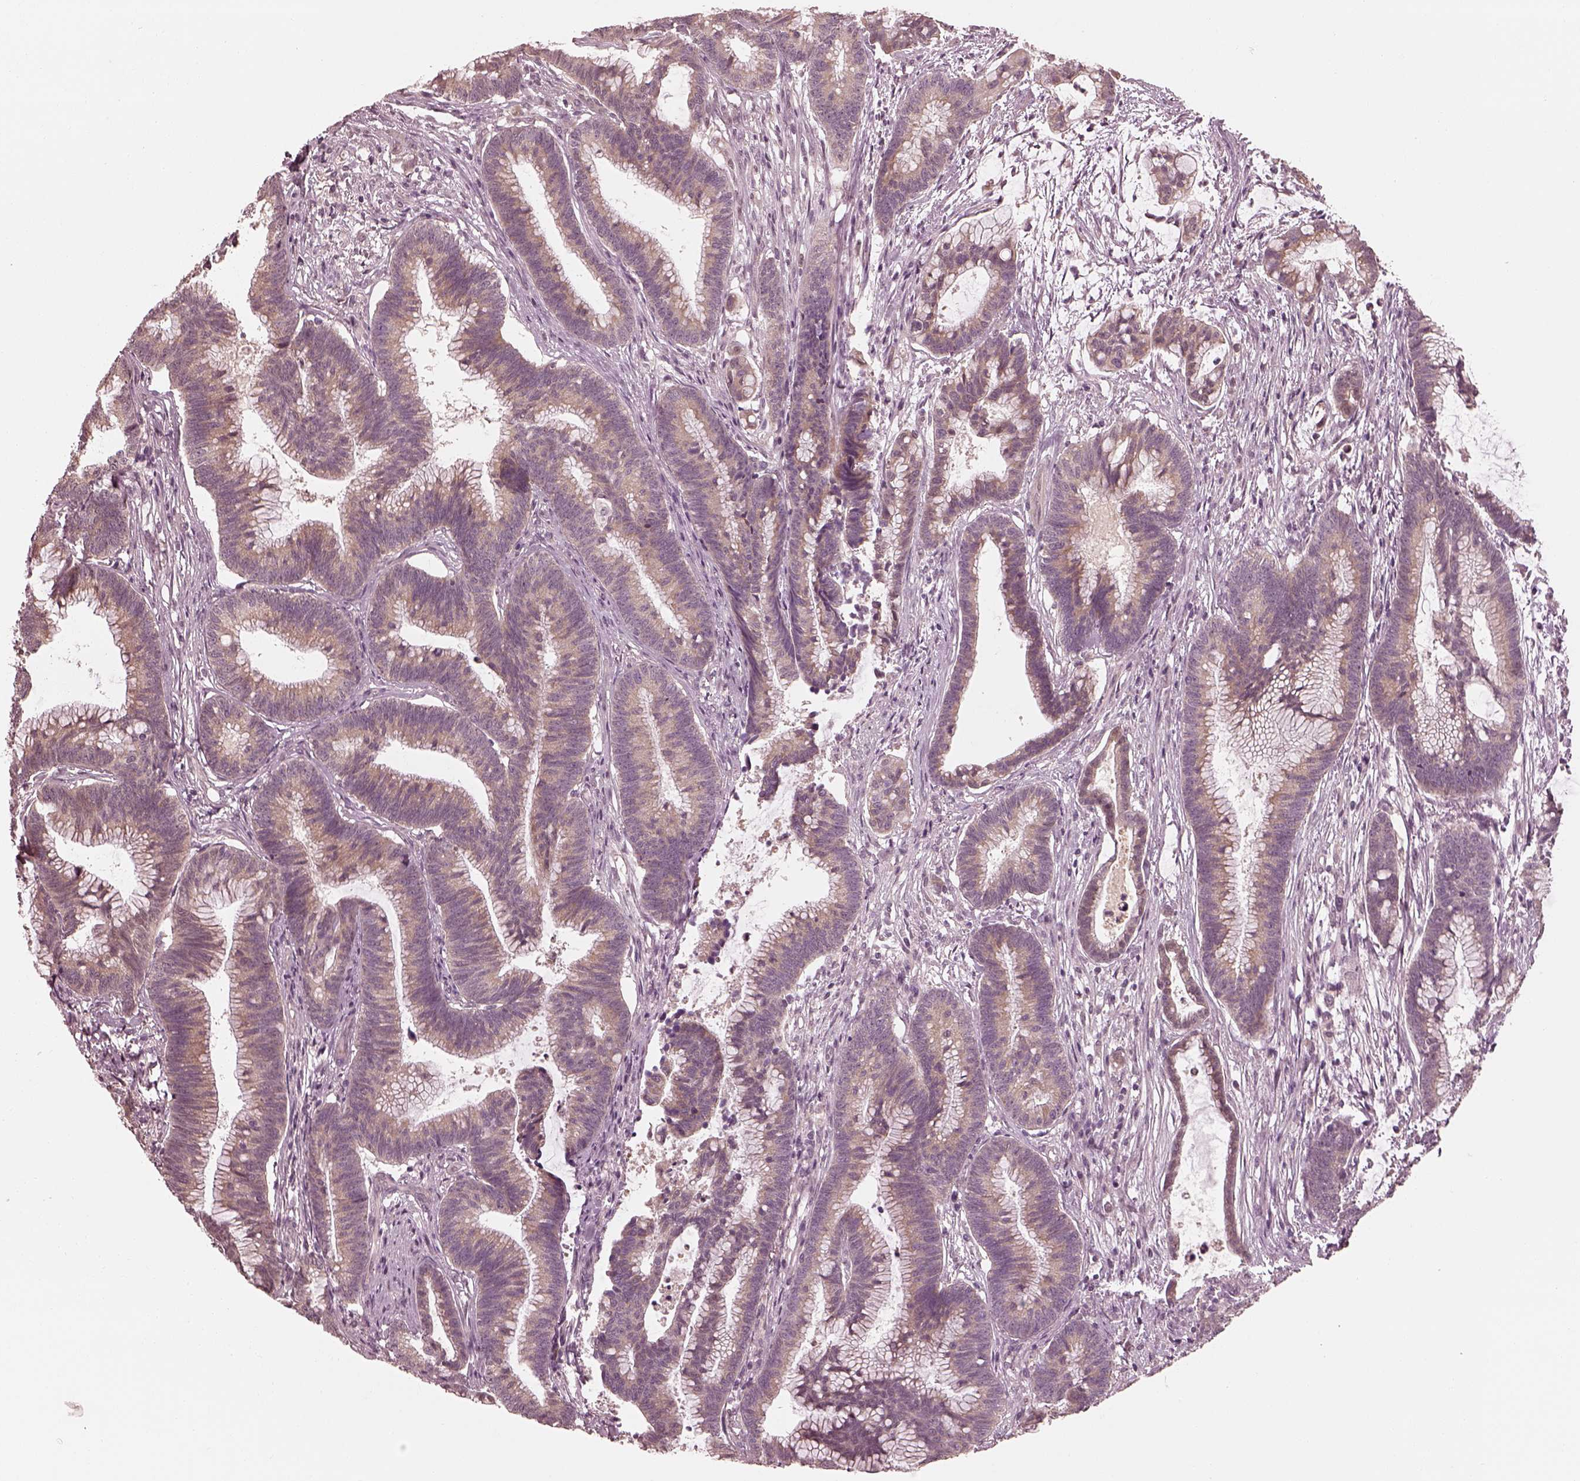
{"staining": {"intensity": "weak", "quantity": "25%-75%", "location": "cytoplasmic/membranous"}, "tissue": "colorectal cancer", "cell_type": "Tumor cells", "image_type": "cancer", "snomed": [{"axis": "morphology", "description": "Adenocarcinoma, NOS"}, {"axis": "topography", "description": "Colon"}], "caption": "Colorectal adenocarcinoma stained with DAB immunohistochemistry (IHC) reveals low levels of weak cytoplasmic/membranous staining in about 25%-75% of tumor cells.", "gene": "IQCB1", "patient": {"sex": "female", "age": 78}}